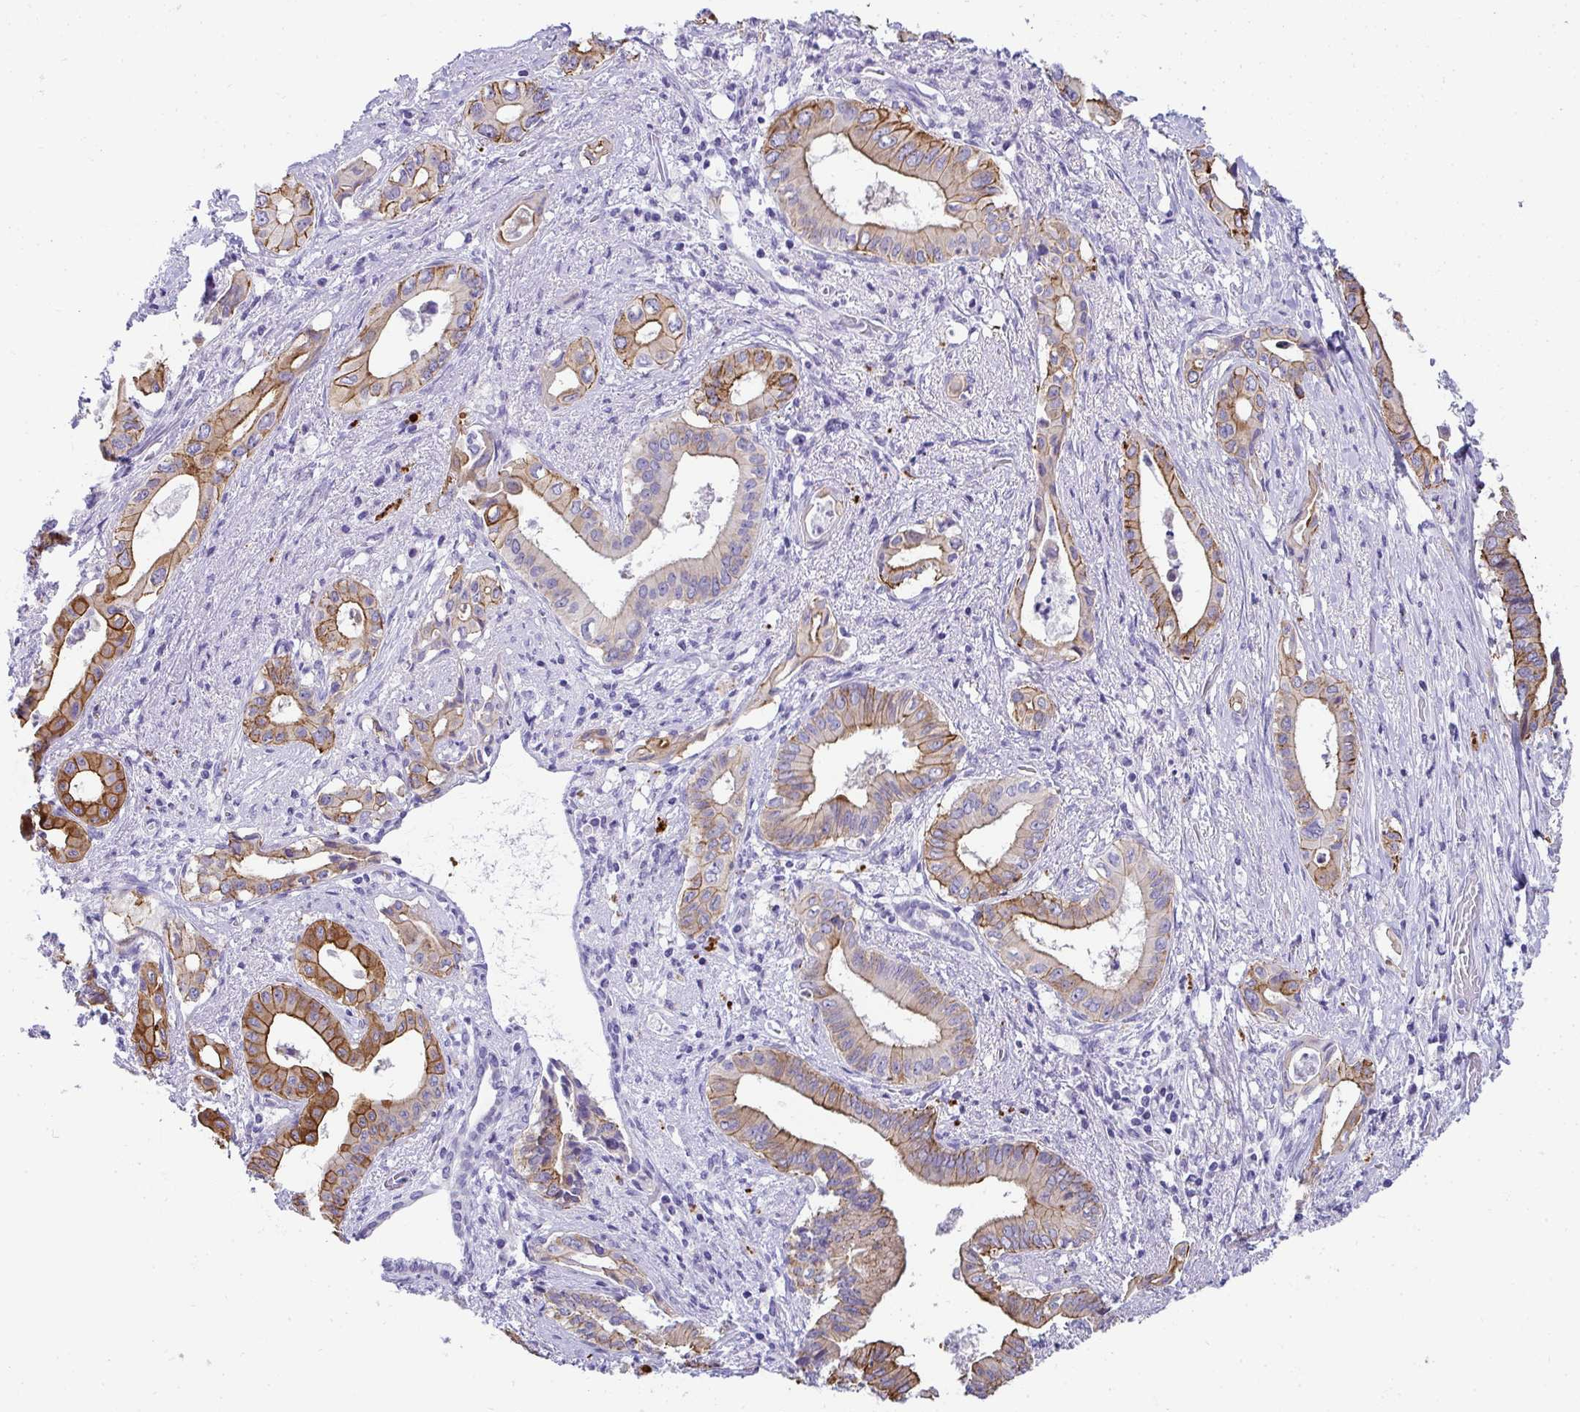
{"staining": {"intensity": "moderate", "quantity": "25%-75%", "location": "cytoplasmic/membranous"}, "tissue": "pancreatic cancer", "cell_type": "Tumor cells", "image_type": "cancer", "snomed": [{"axis": "morphology", "description": "Adenocarcinoma, NOS"}, {"axis": "topography", "description": "Pancreas"}], "caption": "Tumor cells reveal medium levels of moderate cytoplasmic/membranous positivity in about 25%-75% of cells in human pancreatic cancer (adenocarcinoma).", "gene": "AK5", "patient": {"sex": "female", "age": 77}}